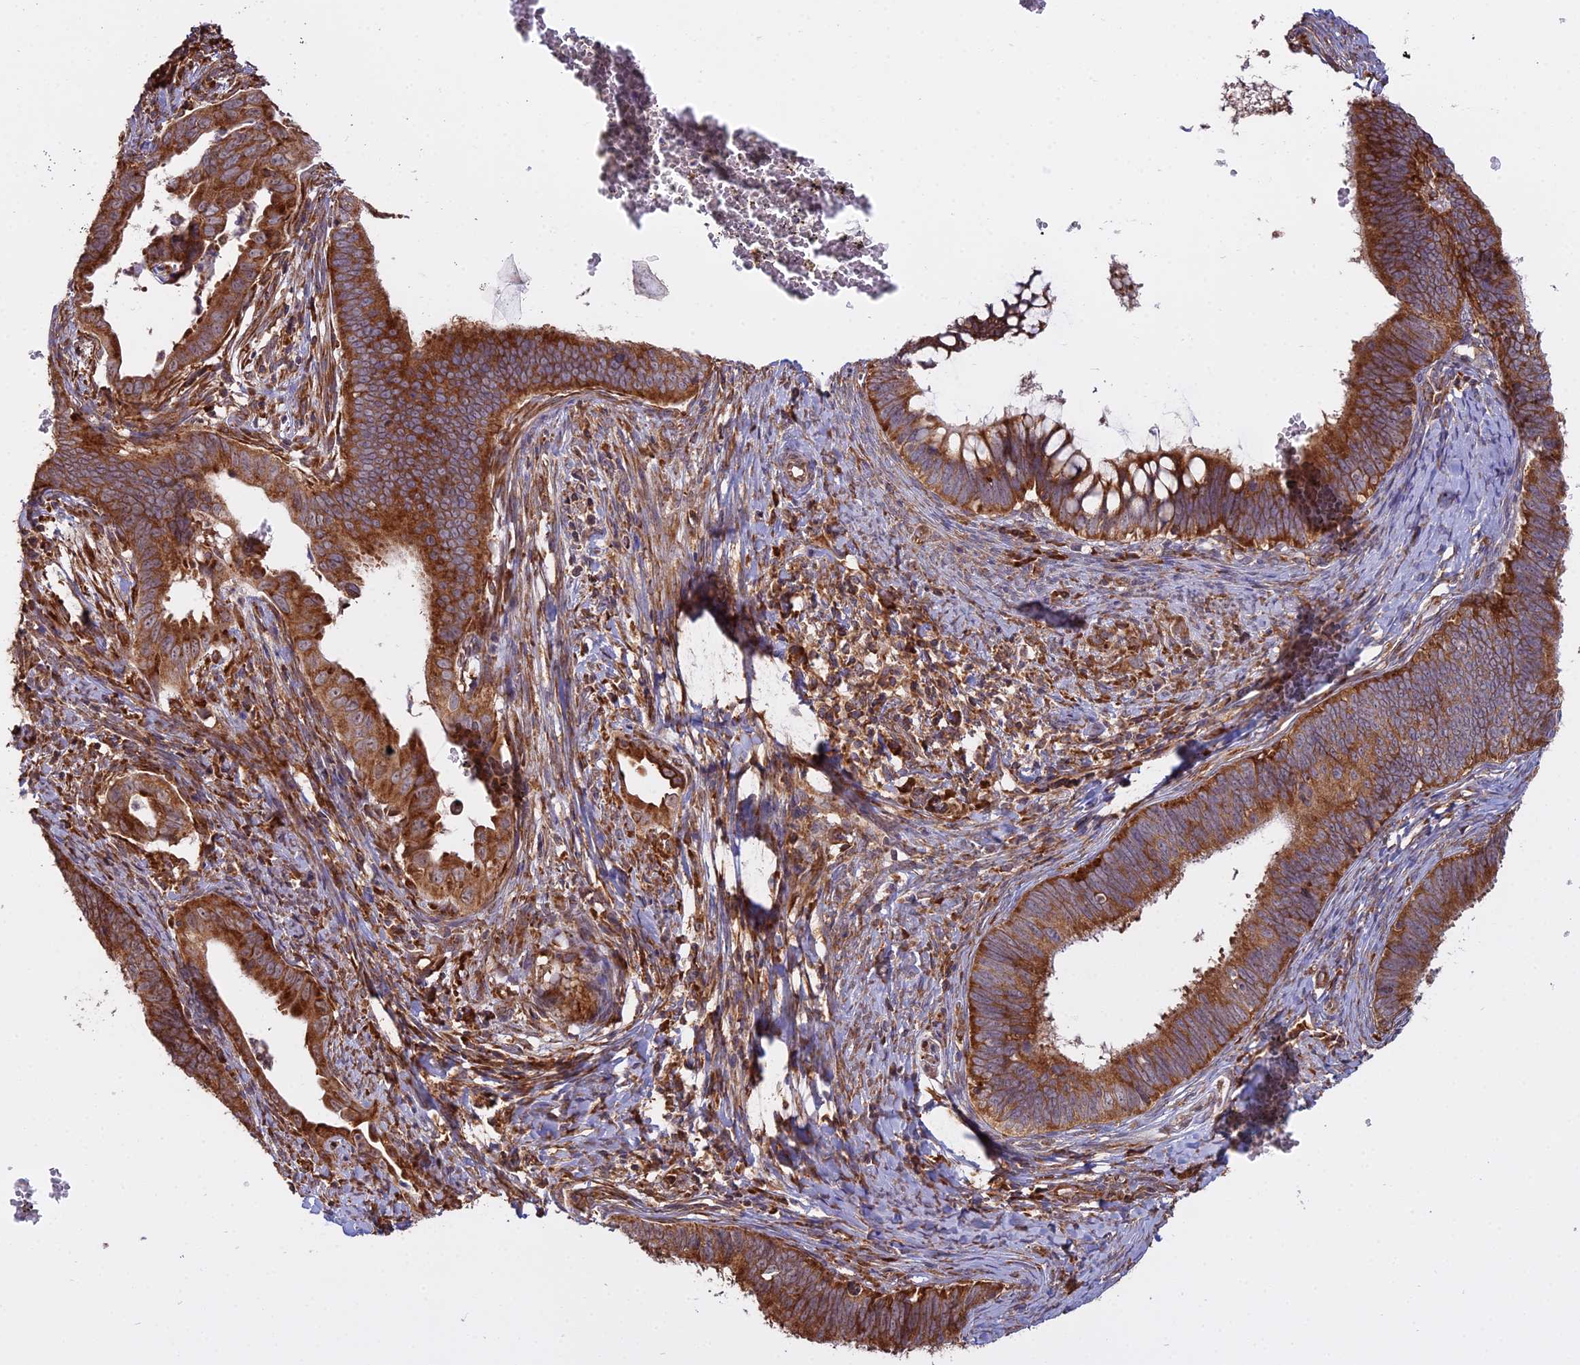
{"staining": {"intensity": "strong", "quantity": ">75%", "location": "cytoplasmic/membranous"}, "tissue": "cervical cancer", "cell_type": "Tumor cells", "image_type": "cancer", "snomed": [{"axis": "morphology", "description": "Adenocarcinoma, NOS"}, {"axis": "topography", "description": "Cervix"}], "caption": "Protein expression by IHC exhibits strong cytoplasmic/membranous staining in about >75% of tumor cells in cervical adenocarcinoma.", "gene": "RPL26", "patient": {"sex": "female", "age": 42}}